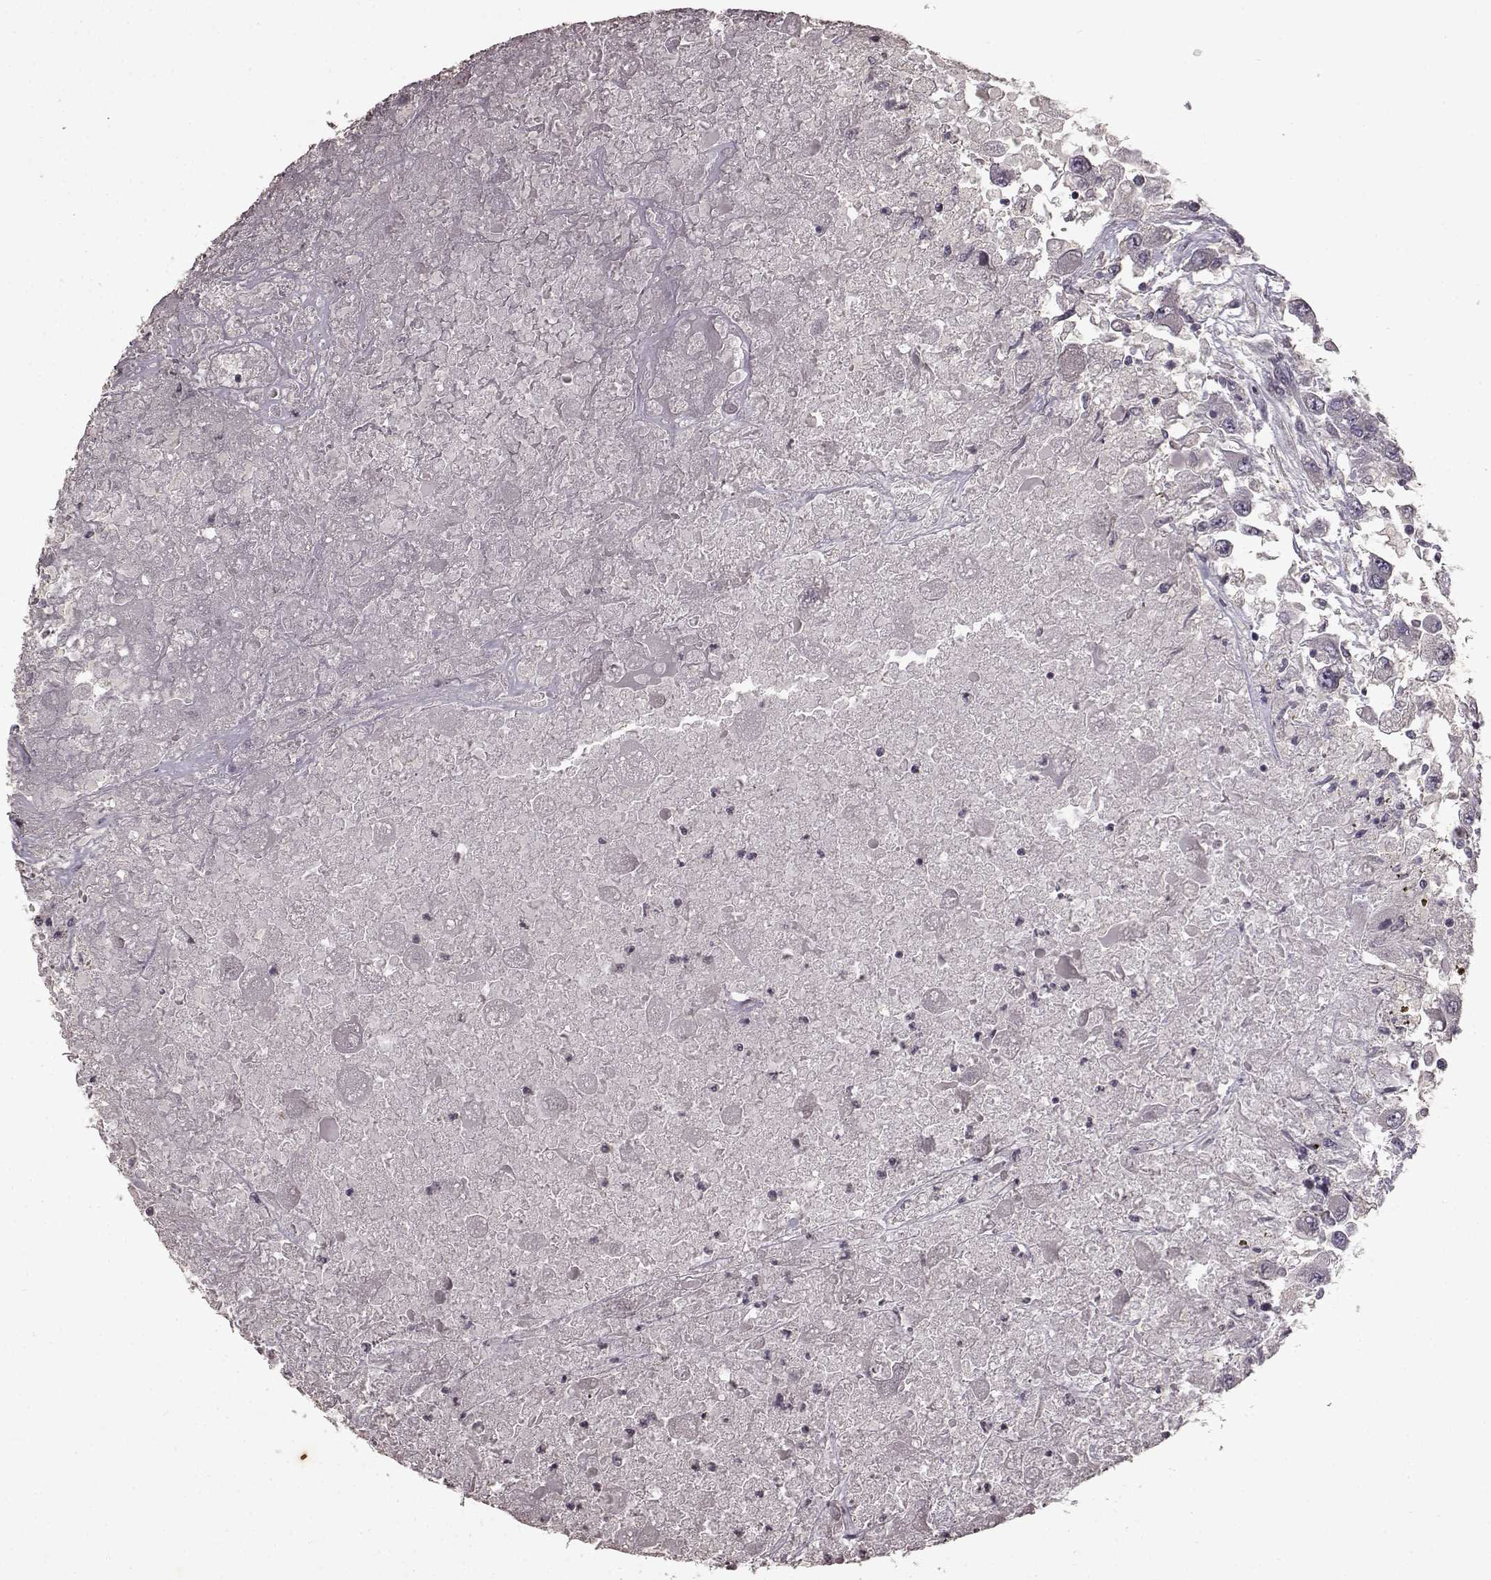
{"staining": {"intensity": "negative", "quantity": "none", "location": "none"}, "tissue": "renal cancer", "cell_type": "Tumor cells", "image_type": "cancer", "snomed": [{"axis": "morphology", "description": "Adenocarcinoma, NOS"}, {"axis": "topography", "description": "Kidney"}], "caption": "This is a photomicrograph of immunohistochemistry (IHC) staining of renal cancer, which shows no positivity in tumor cells. (Brightfield microscopy of DAB immunohistochemistry (IHC) at high magnification).", "gene": "LHB", "patient": {"sex": "female", "age": 67}}